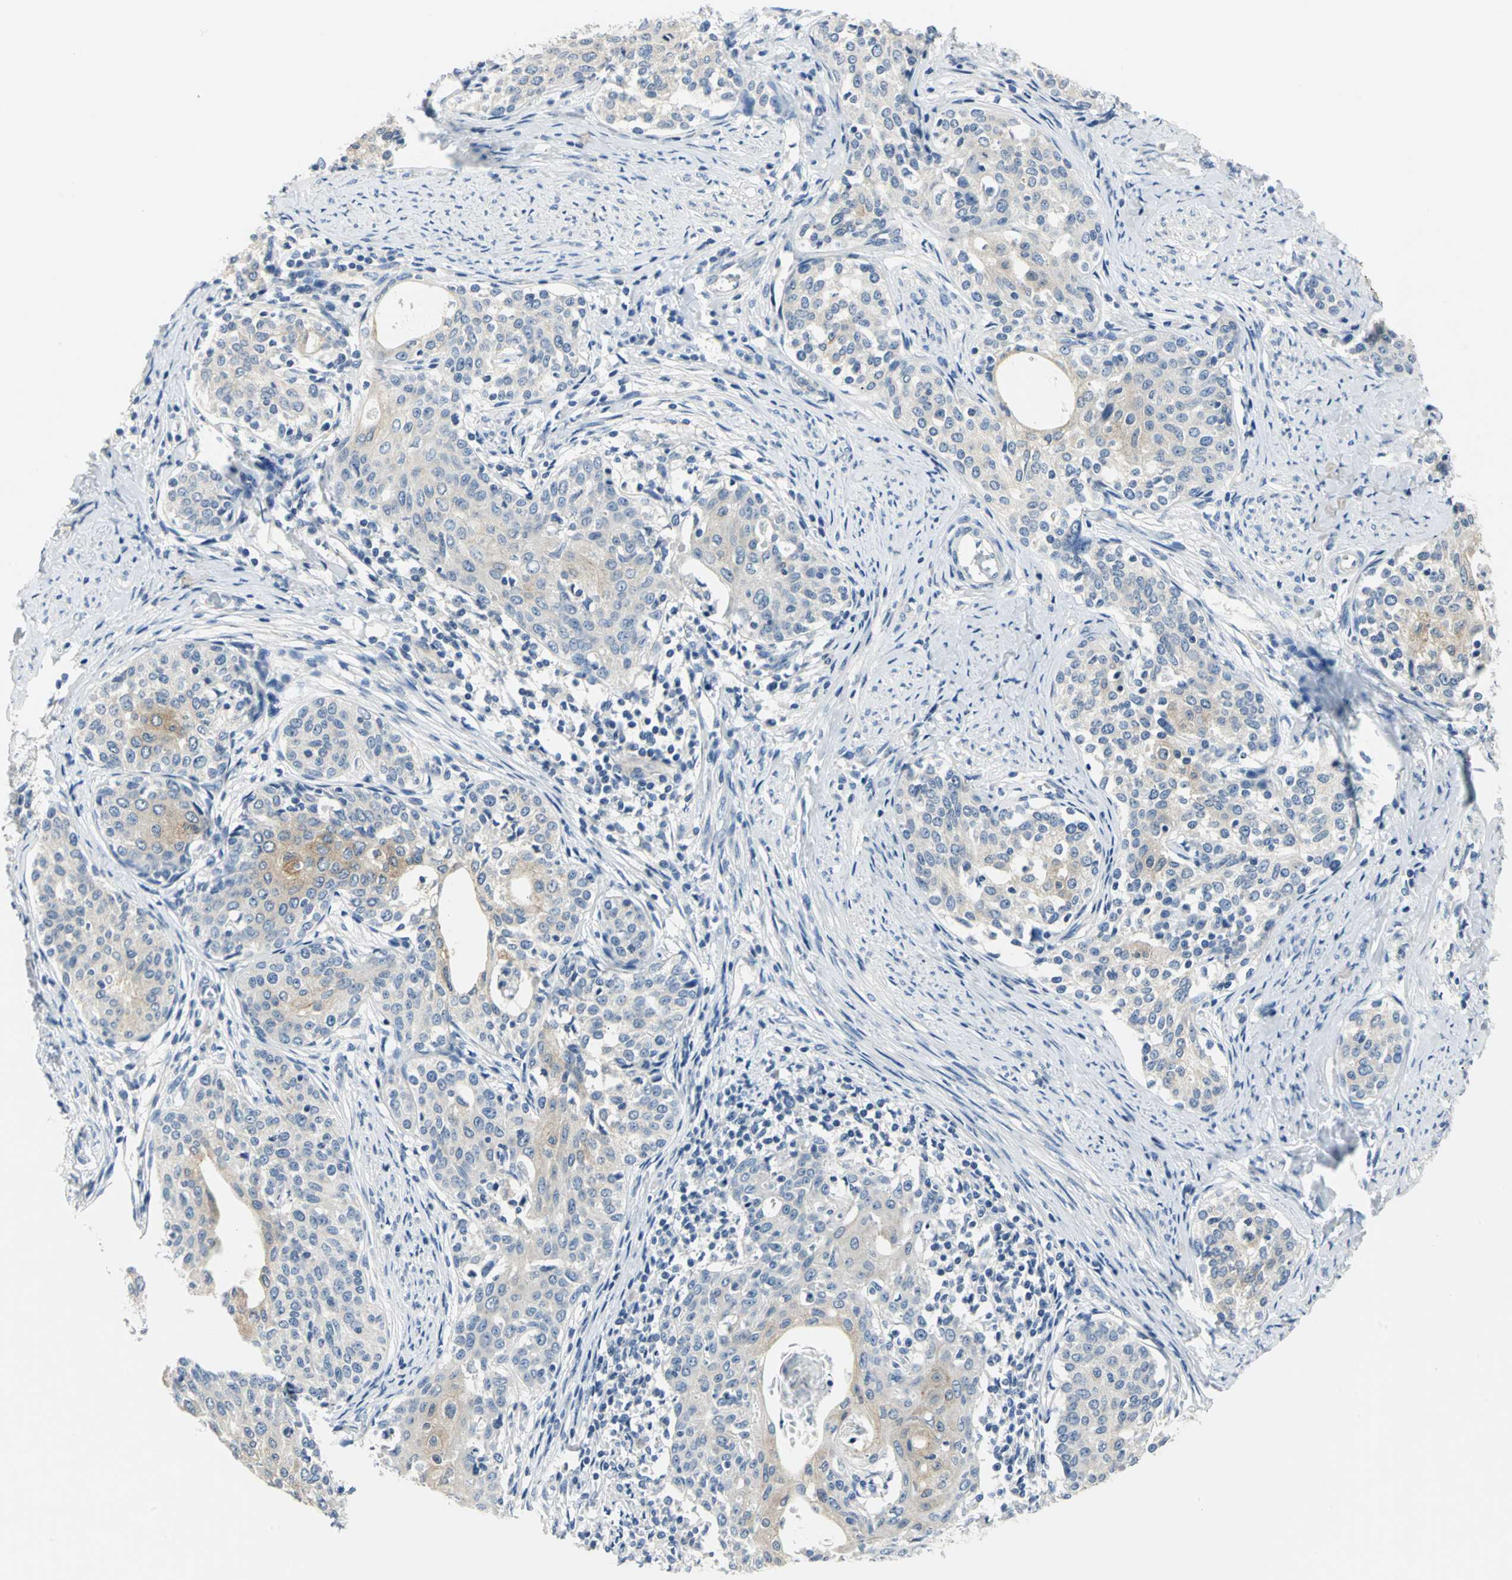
{"staining": {"intensity": "weak", "quantity": "25%-75%", "location": "cytoplasmic/membranous"}, "tissue": "cervical cancer", "cell_type": "Tumor cells", "image_type": "cancer", "snomed": [{"axis": "morphology", "description": "Squamous cell carcinoma, NOS"}, {"axis": "morphology", "description": "Adenocarcinoma, NOS"}, {"axis": "topography", "description": "Cervix"}], "caption": "IHC staining of cervical squamous cell carcinoma, which exhibits low levels of weak cytoplasmic/membranous staining in approximately 25%-75% of tumor cells indicating weak cytoplasmic/membranous protein positivity. The staining was performed using DAB (brown) for protein detection and nuclei were counterstained in hematoxylin (blue).", "gene": "RIPOR1", "patient": {"sex": "female", "age": 52}}